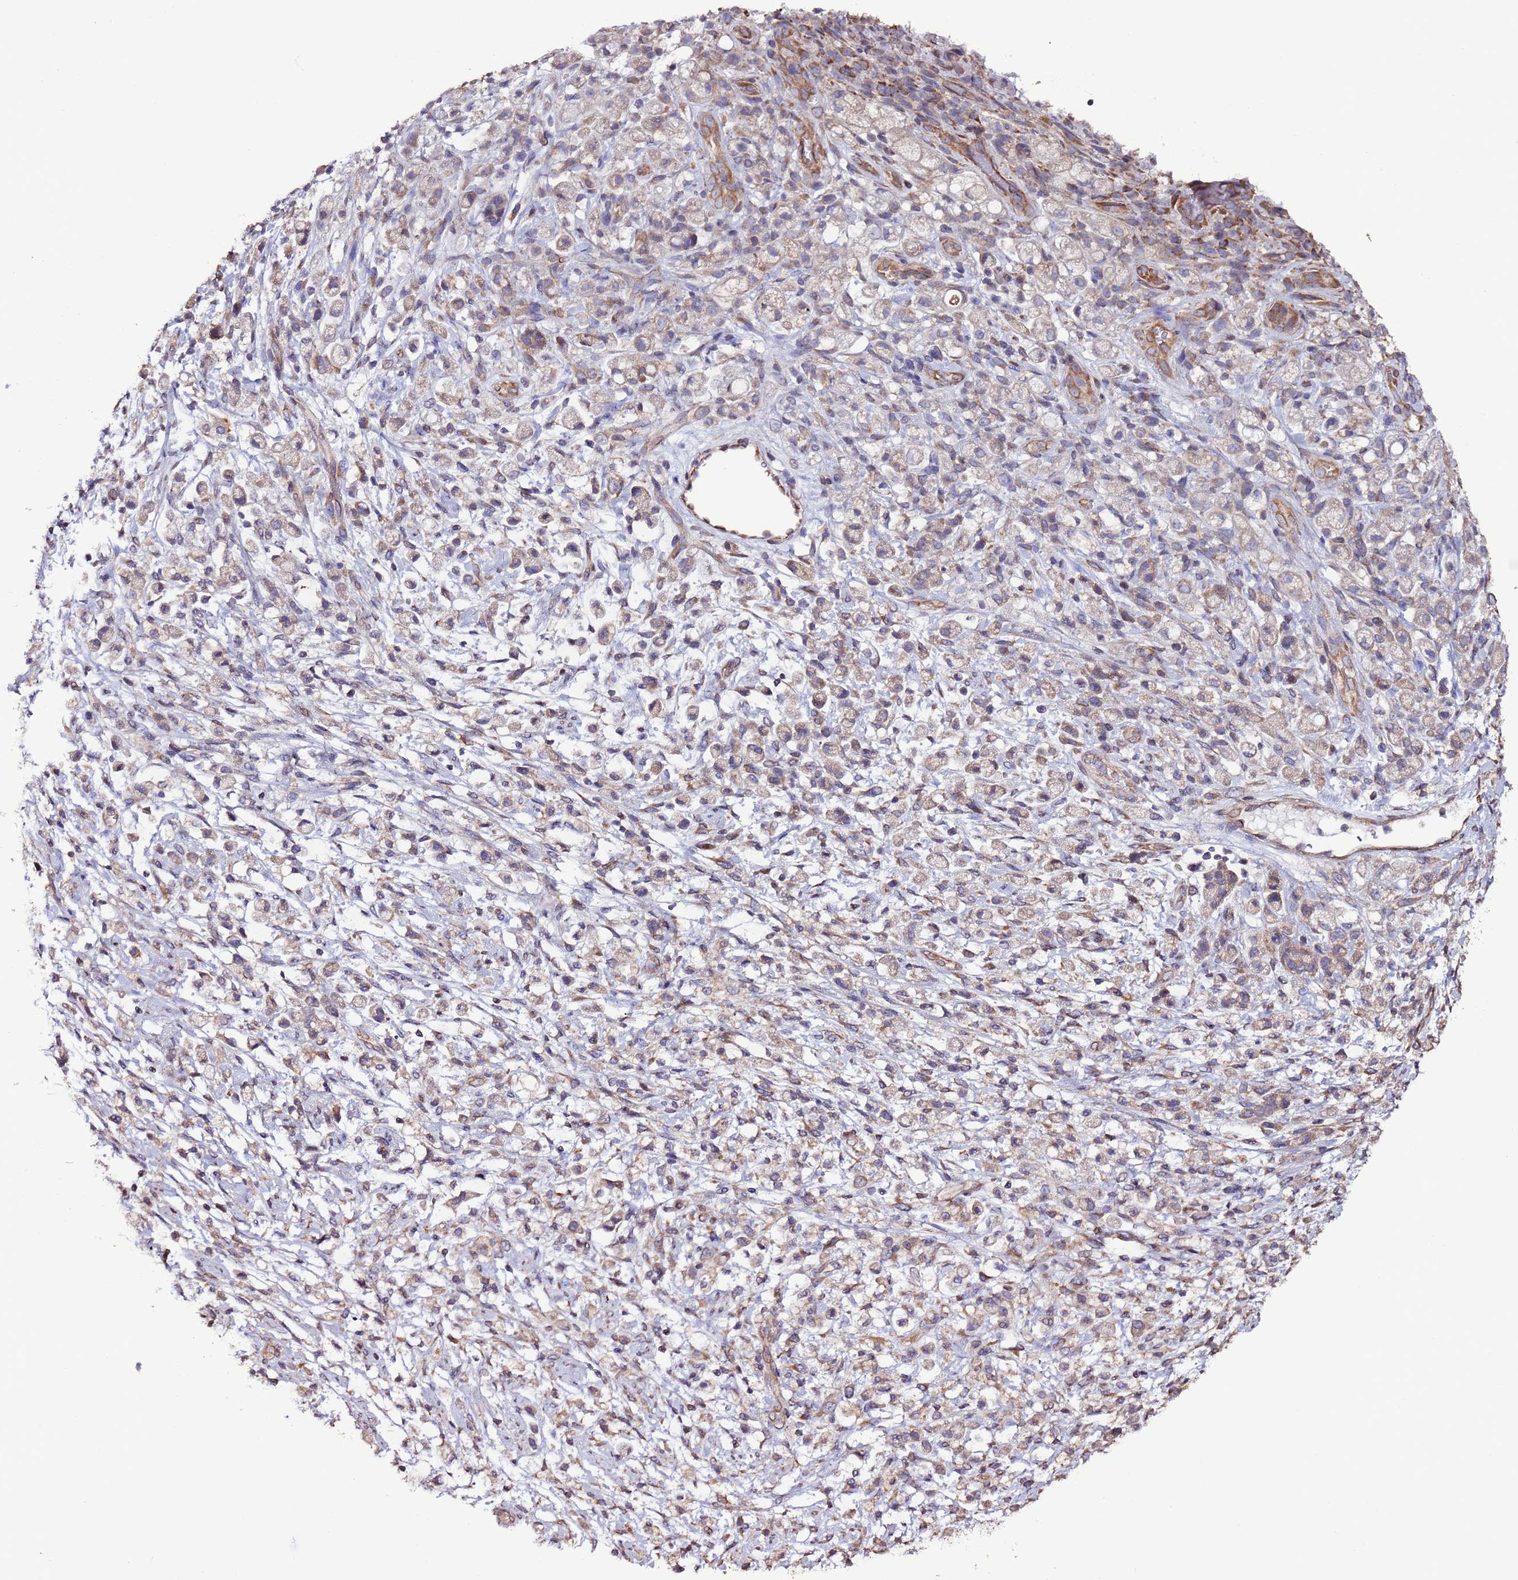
{"staining": {"intensity": "moderate", "quantity": "25%-75%", "location": "cytoplasmic/membranous"}, "tissue": "stomach cancer", "cell_type": "Tumor cells", "image_type": "cancer", "snomed": [{"axis": "morphology", "description": "Adenocarcinoma, NOS"}, {"axis": "topography", "description": "Stomach"}], "caption": "Adenocarcinoma (stomach) stained with a protein marker demonstrates moderate staining in tumor cells.", "gene": "SLC41A3", "patient": {"sex": "female", "age": 60}}